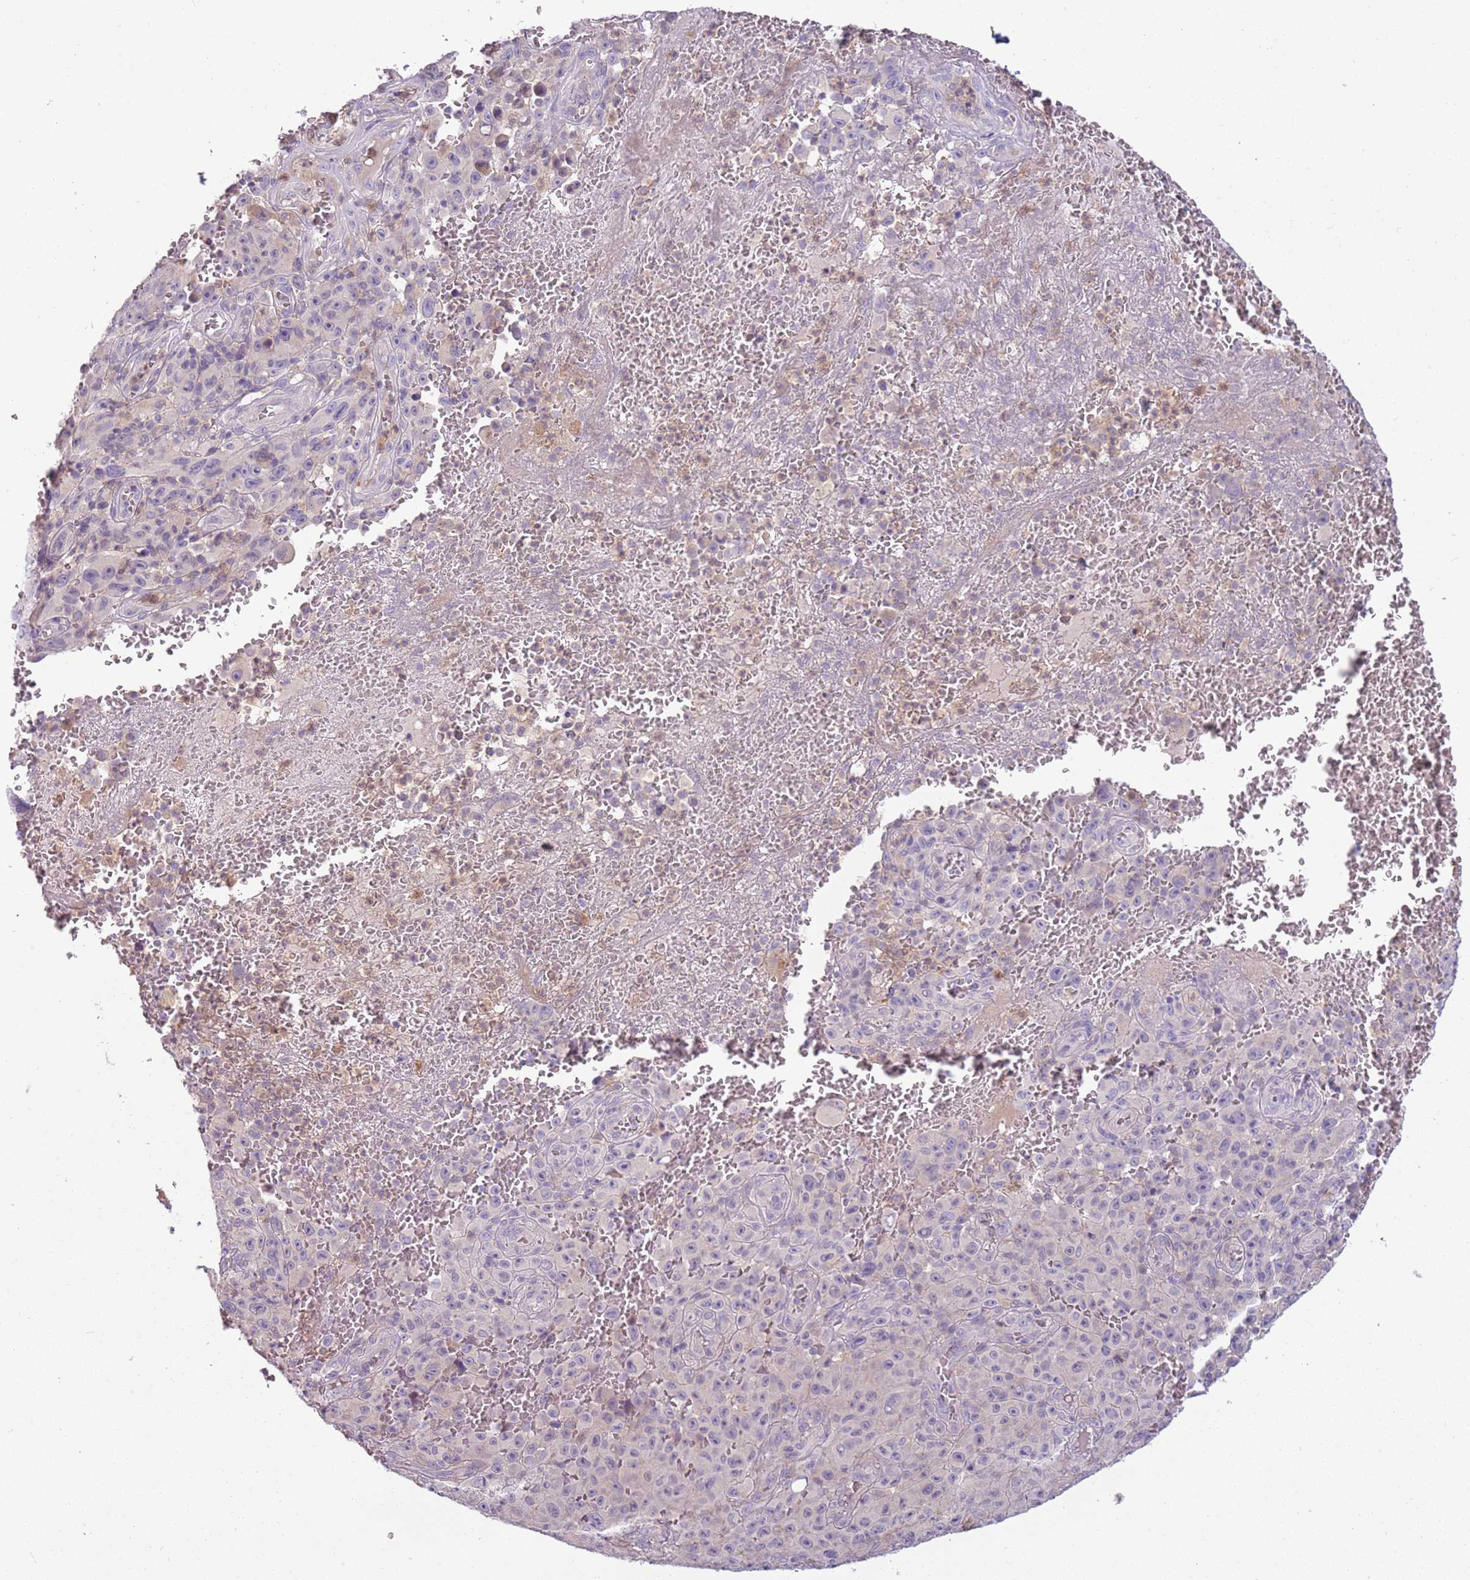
{"staining": {"intensity": "negative", "quantity": "none", "location": "none"}, "tissue": "melanoma", "cell_type": "Tumor cells", "image_type": "cancer", "snomed": [{"axis": "morphology", "description": "Malignant melanoma, NOS"}, {"axis": "topography", "description": "Skin"}], "caption": "Human malignant melanoma stained for a protein using IHC demonstrates no positivity in tumor cells.", "gene": "ARHGAP5", "patient": {"sex": "female", "age": 82}}